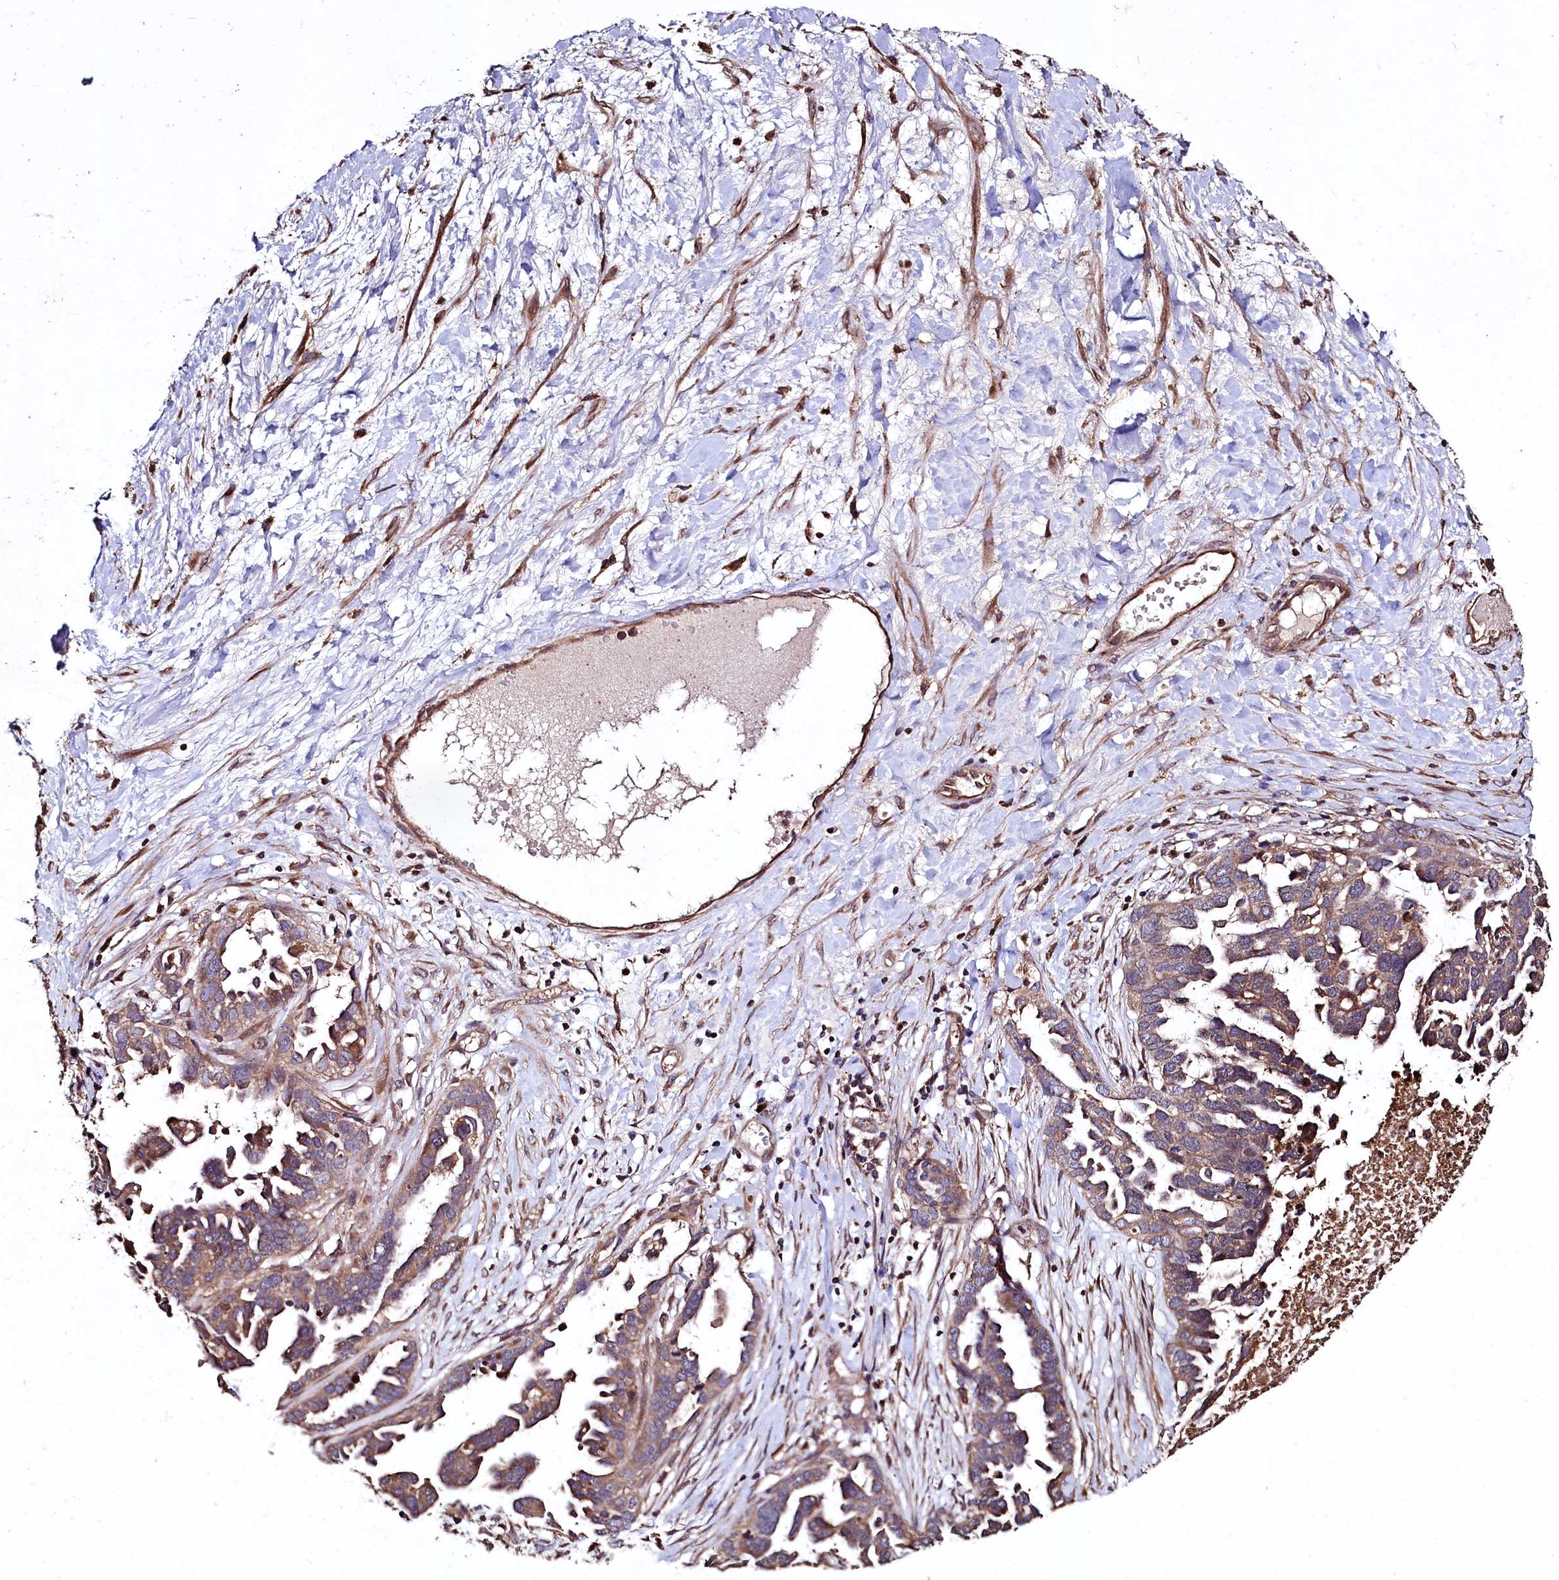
{"staining": {"intensity": "moderate", "quantity": ">75%", "location": "cytoplasmic/membranous"}, "tissue": "ovarian cancer", "cell_type": "Tumor cells", "image_type": "cancer", "snomed": [{"axis": "morphology", "description": "Cystadenocarcinoma, serous, NOS"}, {"axis": "topography", "description": "Ovary"}], "caption": "There is medium levels of moderate cytoplasmic/membranous positivity in tumor cells of ovarian cancer (serous cystadenocarcinoma), as demonstrated by immunohistochemical staining (brown color).", "gene": "TMEM98", "patient": {"sex": "female", "age": 54}}